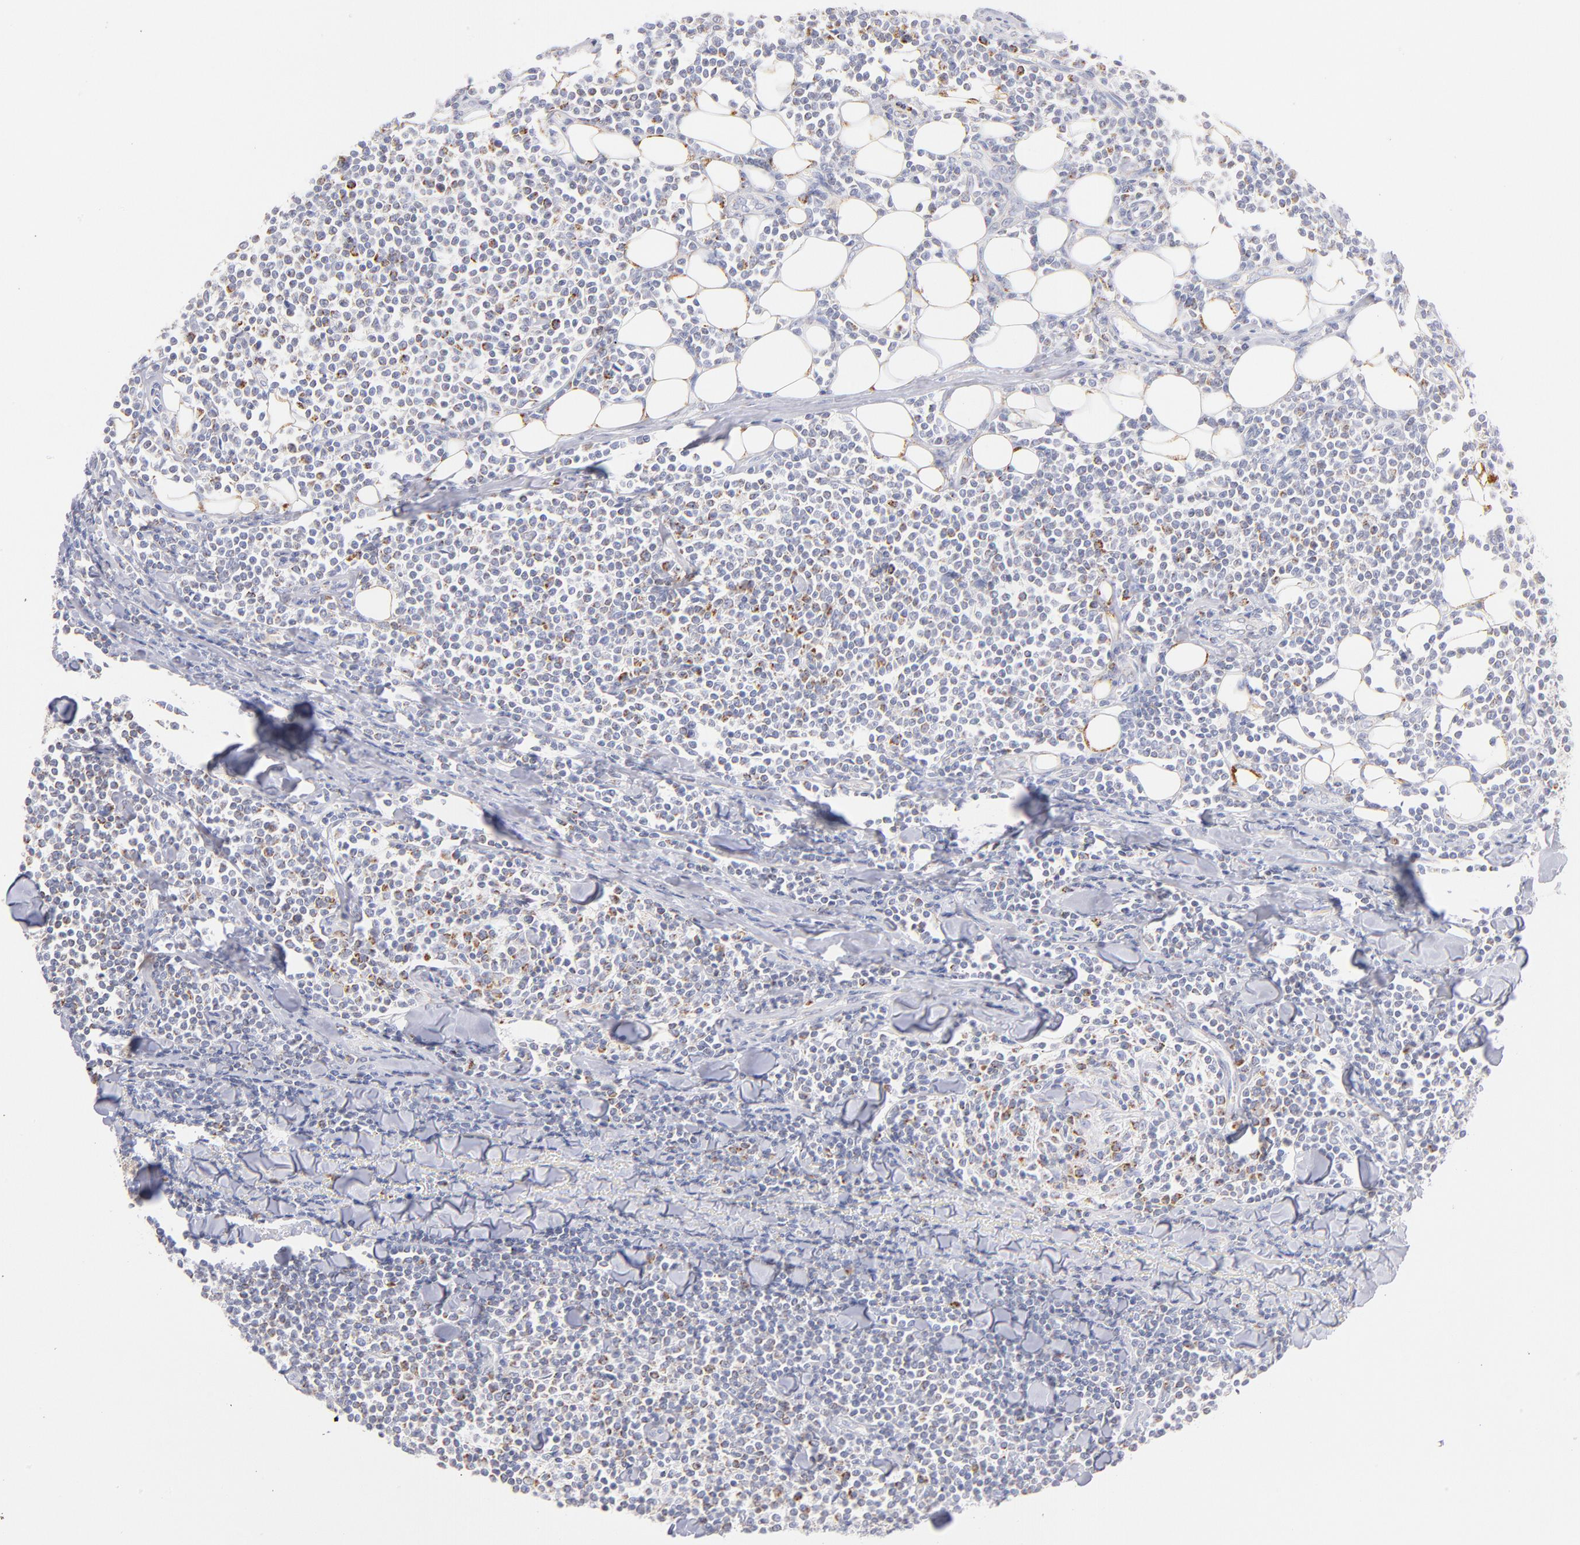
{"staining": {"intensity": "moderate", "quantity": "25%-75%", "location": "cytoplasmic/membranous"}, "tissue": "lymphoma", "cell_type": "Tumor cells", "image_type": "cancer", "snomed": [{"axis": "morphology", "description": "Malignant lymphoma, non-Hodgkin's type, Low grade"}, {"axis": "topography", "description": "Soft tissue"}], "caption": "Brown immunohistochemical staining in lymphoma exhibits moderate cytoplasmic/membranous expression in approximately 25%-75% of tumor cells.", "gene": "AIFM1", "patient": {"sex": "male", "age": 92}}